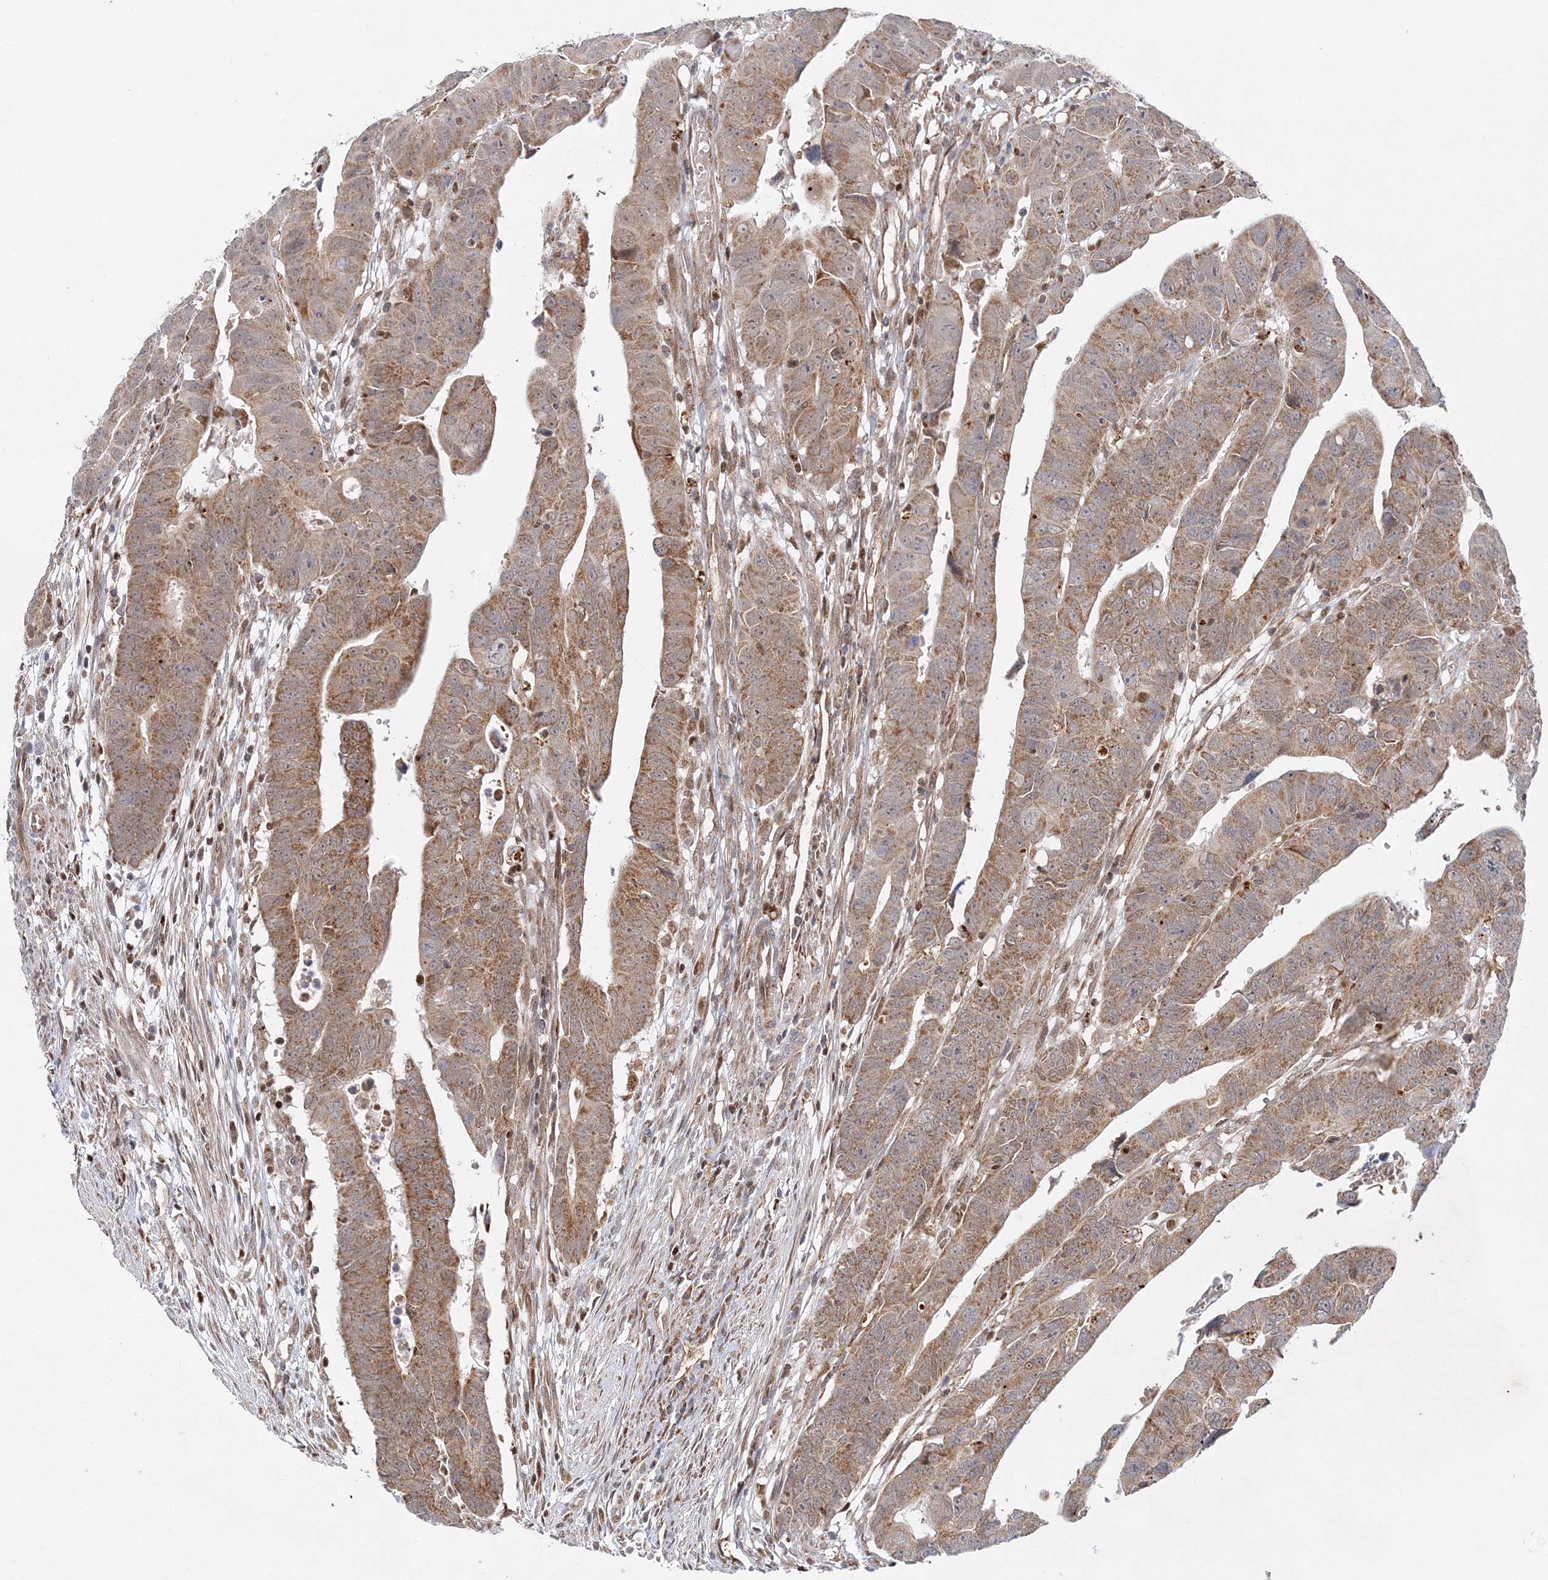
{"staining": {"intensity": "moderate", "quantity": ">75%", "location": "cytoplasmic/membranous"}, "tissue": "colorectal cancer", "cell_type": "Tumor cells", "image_type": "cancer", "snomed": [{"axis": "morphology", "description": "Adenocarcinoma, NOS"}, {"axis": "topography", "description": "Rectum"}], "caption": "About >75% of tumor cells in human colorectal cancer demonstrate moderate cytoplasmic/membranous protein staining as visualized by brown immunohistochemical staining.", "gene": "RAB11FIP2", "patient": {"sex": "female", "age": 65}}